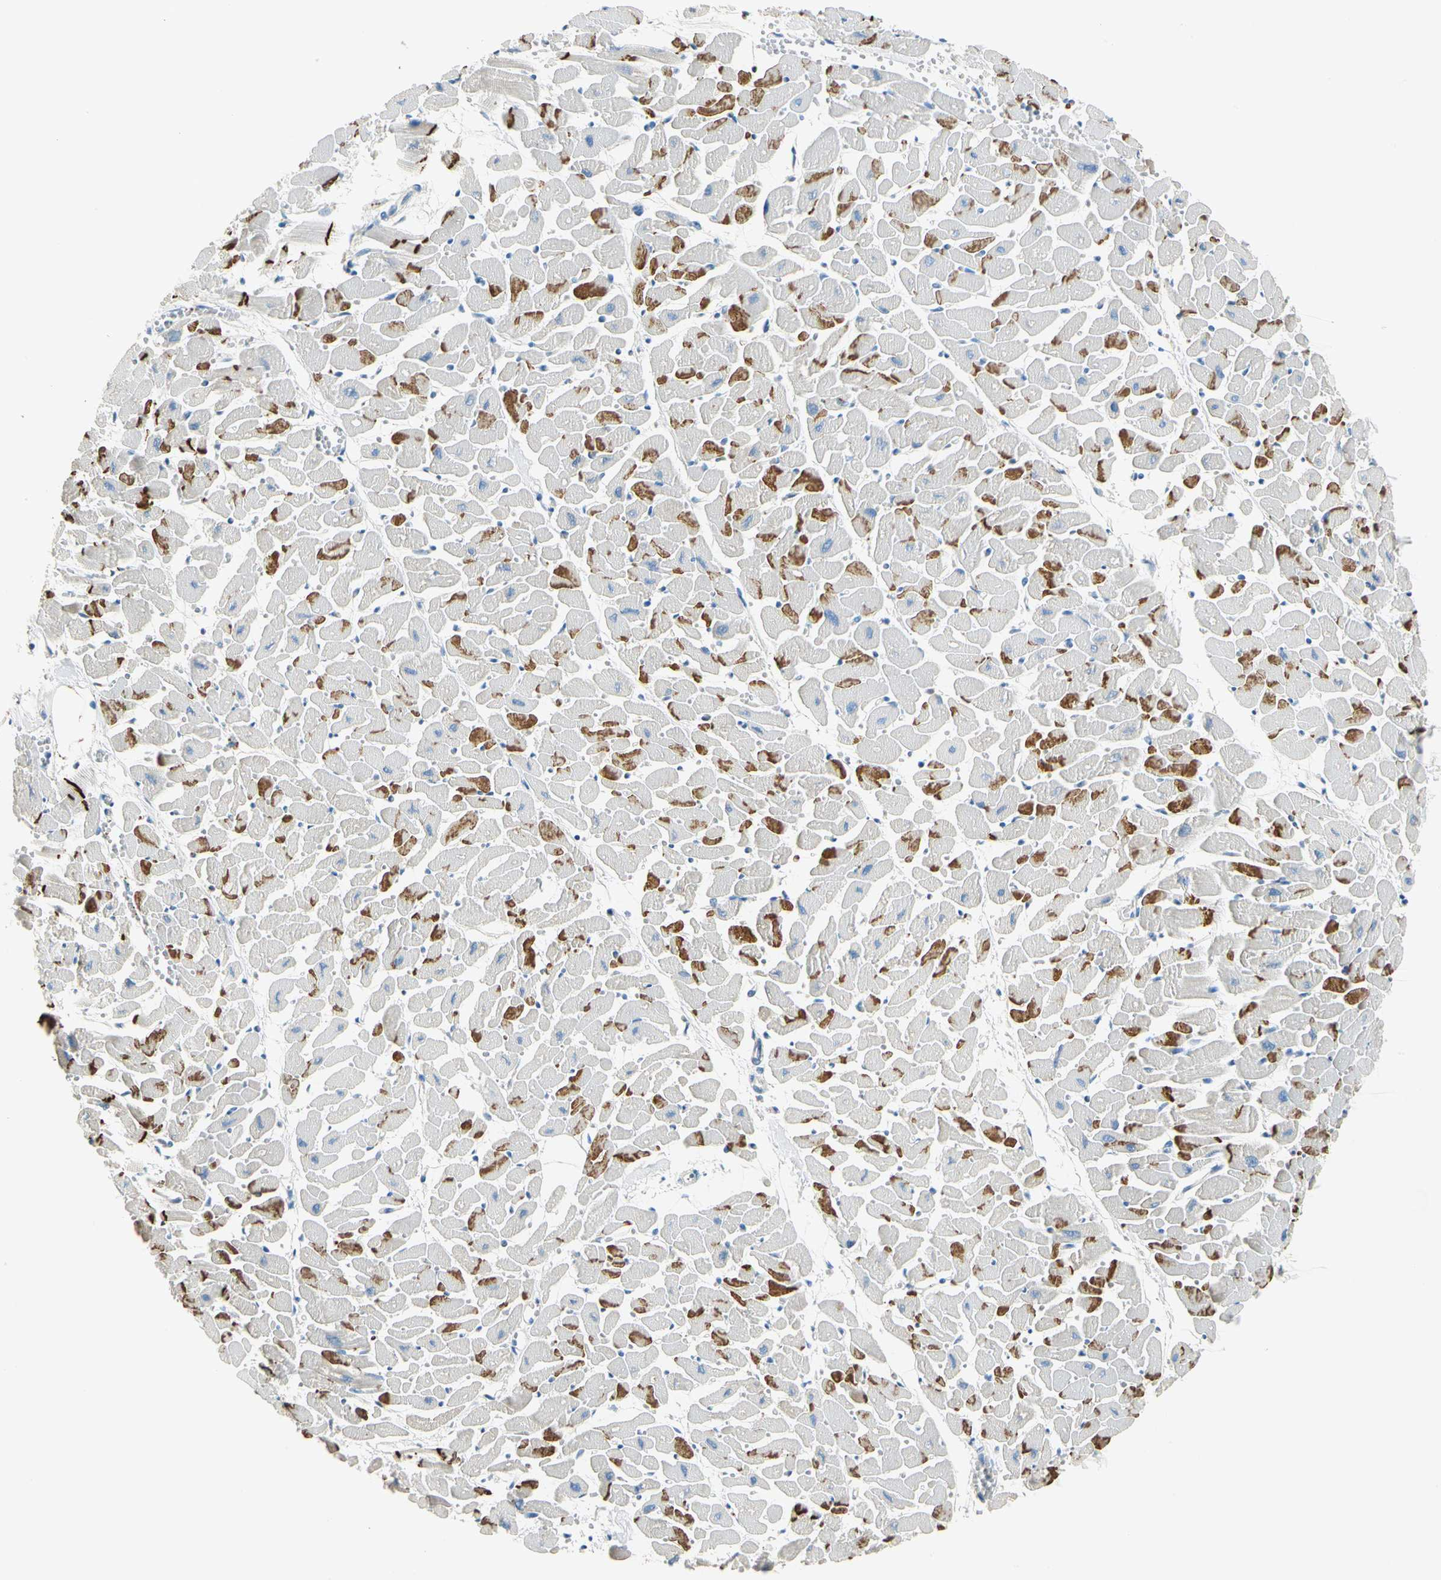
{"staining": {"intensity": "strong", "quantity": "<25%", "location": "cytoplasmic/membranous"}, "tissue": "heart muscle", "cell_type": "Cardiomyocytes", "image_type": "normal", "snomed": [{"axis": "morphology", "description": "Normal tissue, NOS"}, {"axis": "topography", "description": "Heart"}], "caption": "Heart muscle stained with DAB (3,3'-diaminobenzidine) immunohistochemistry (IHC) shows medium levels of strong cytoplasmic/membranous positivity in about <25% of cardiomyocytes.", "gene": "LY6G6F", "patient": {"sex": "female", "age": 19}}